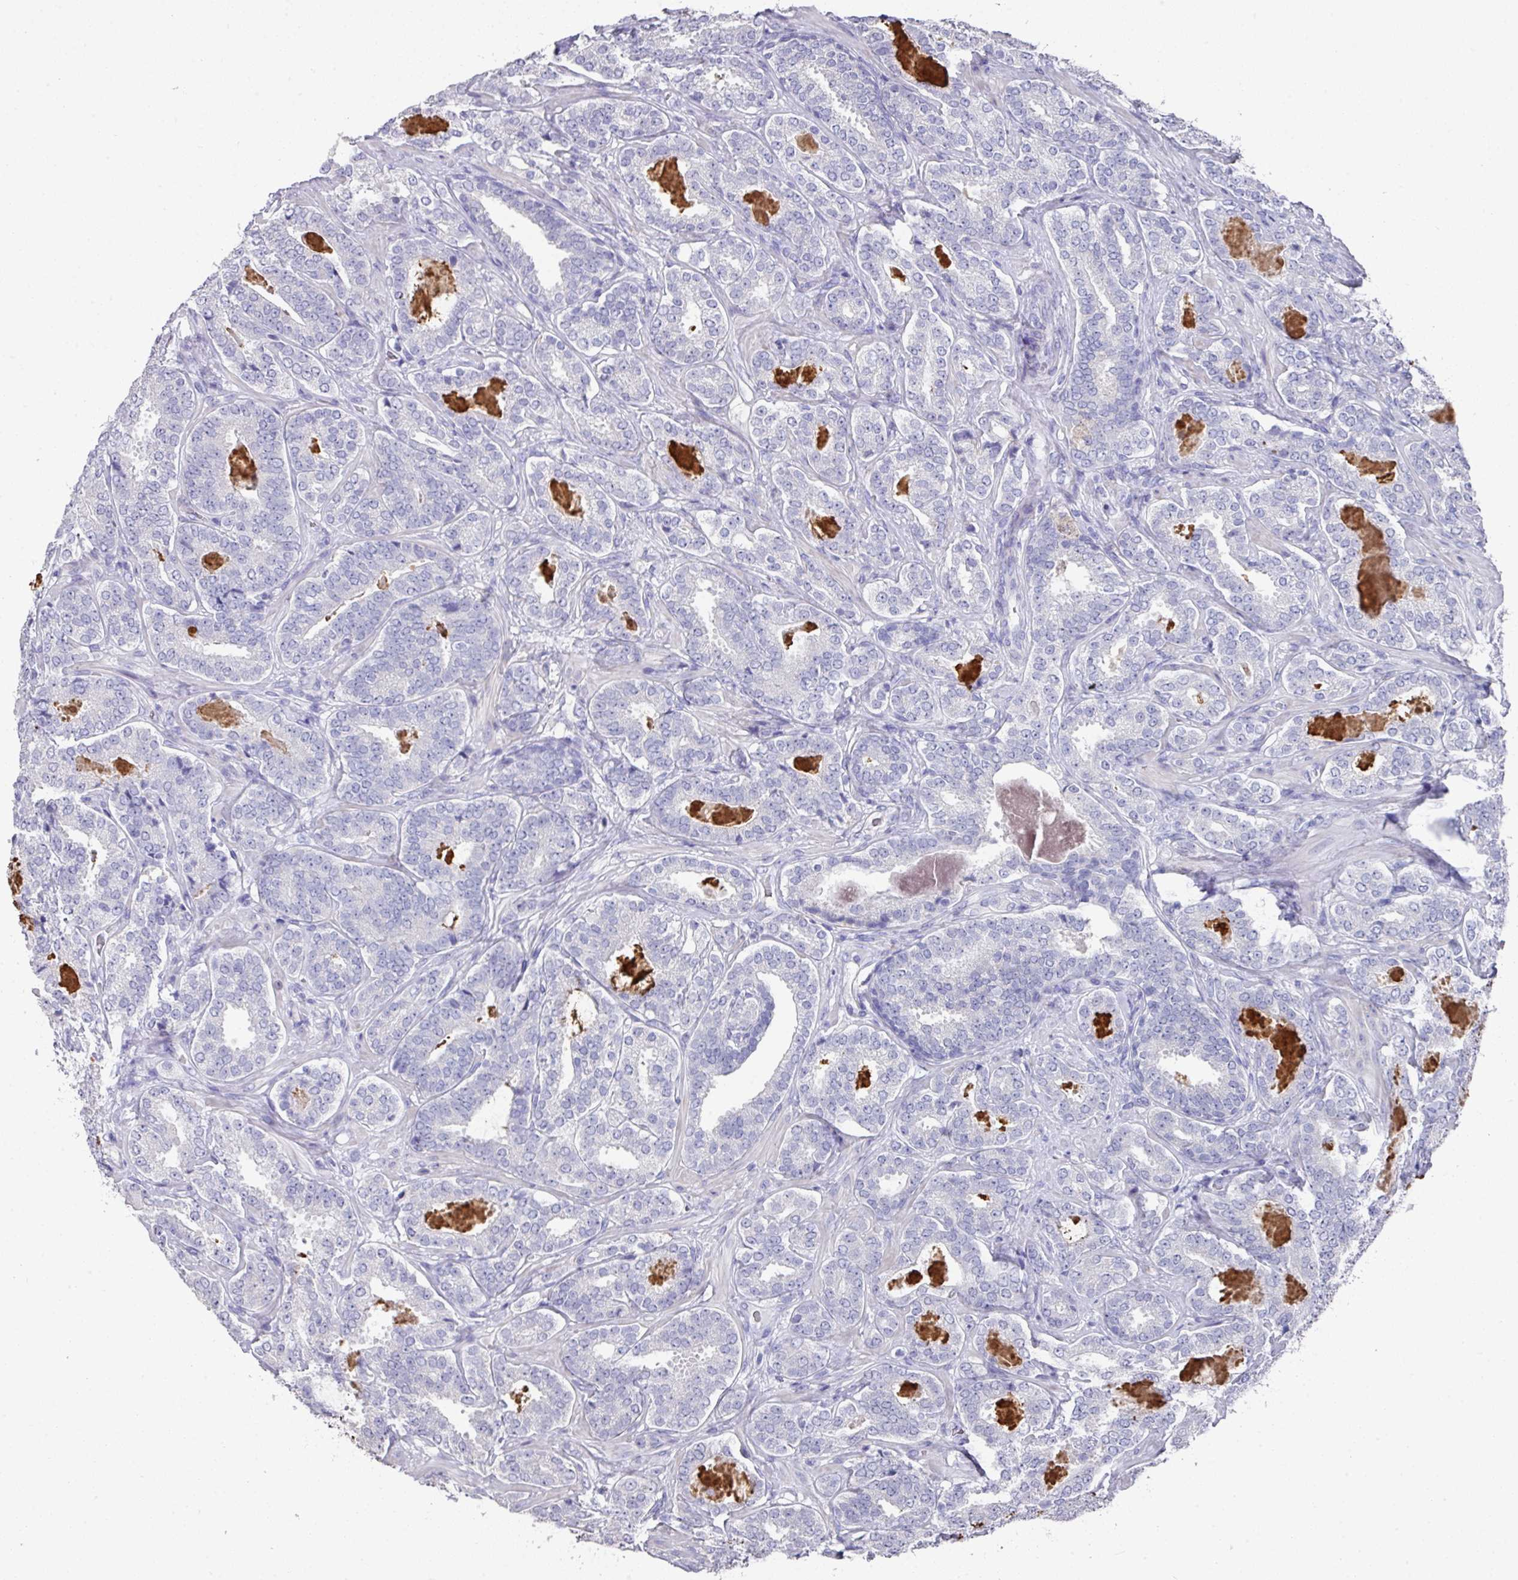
{"staining": {"intensity": "negative", "quantity": "none", "location": "none"}, "tissue": "prostate cancer", "cell_type": "Tumor cells", "image_type": "cancer", "snomed": [{"axis": "morphology", "description": "Adenocarcinoma, High grade"}, {"axis": "topography", "description": "Prostate"}], "caption": "This is a histopathology image of immunohistochemistry (IHC) staining of prostate cancer (adenocarcinoma (high-grade)), which shows no staining in tumor cells.", "gene": "DAZL", "patient": {"sex": "male", "age": 65}}